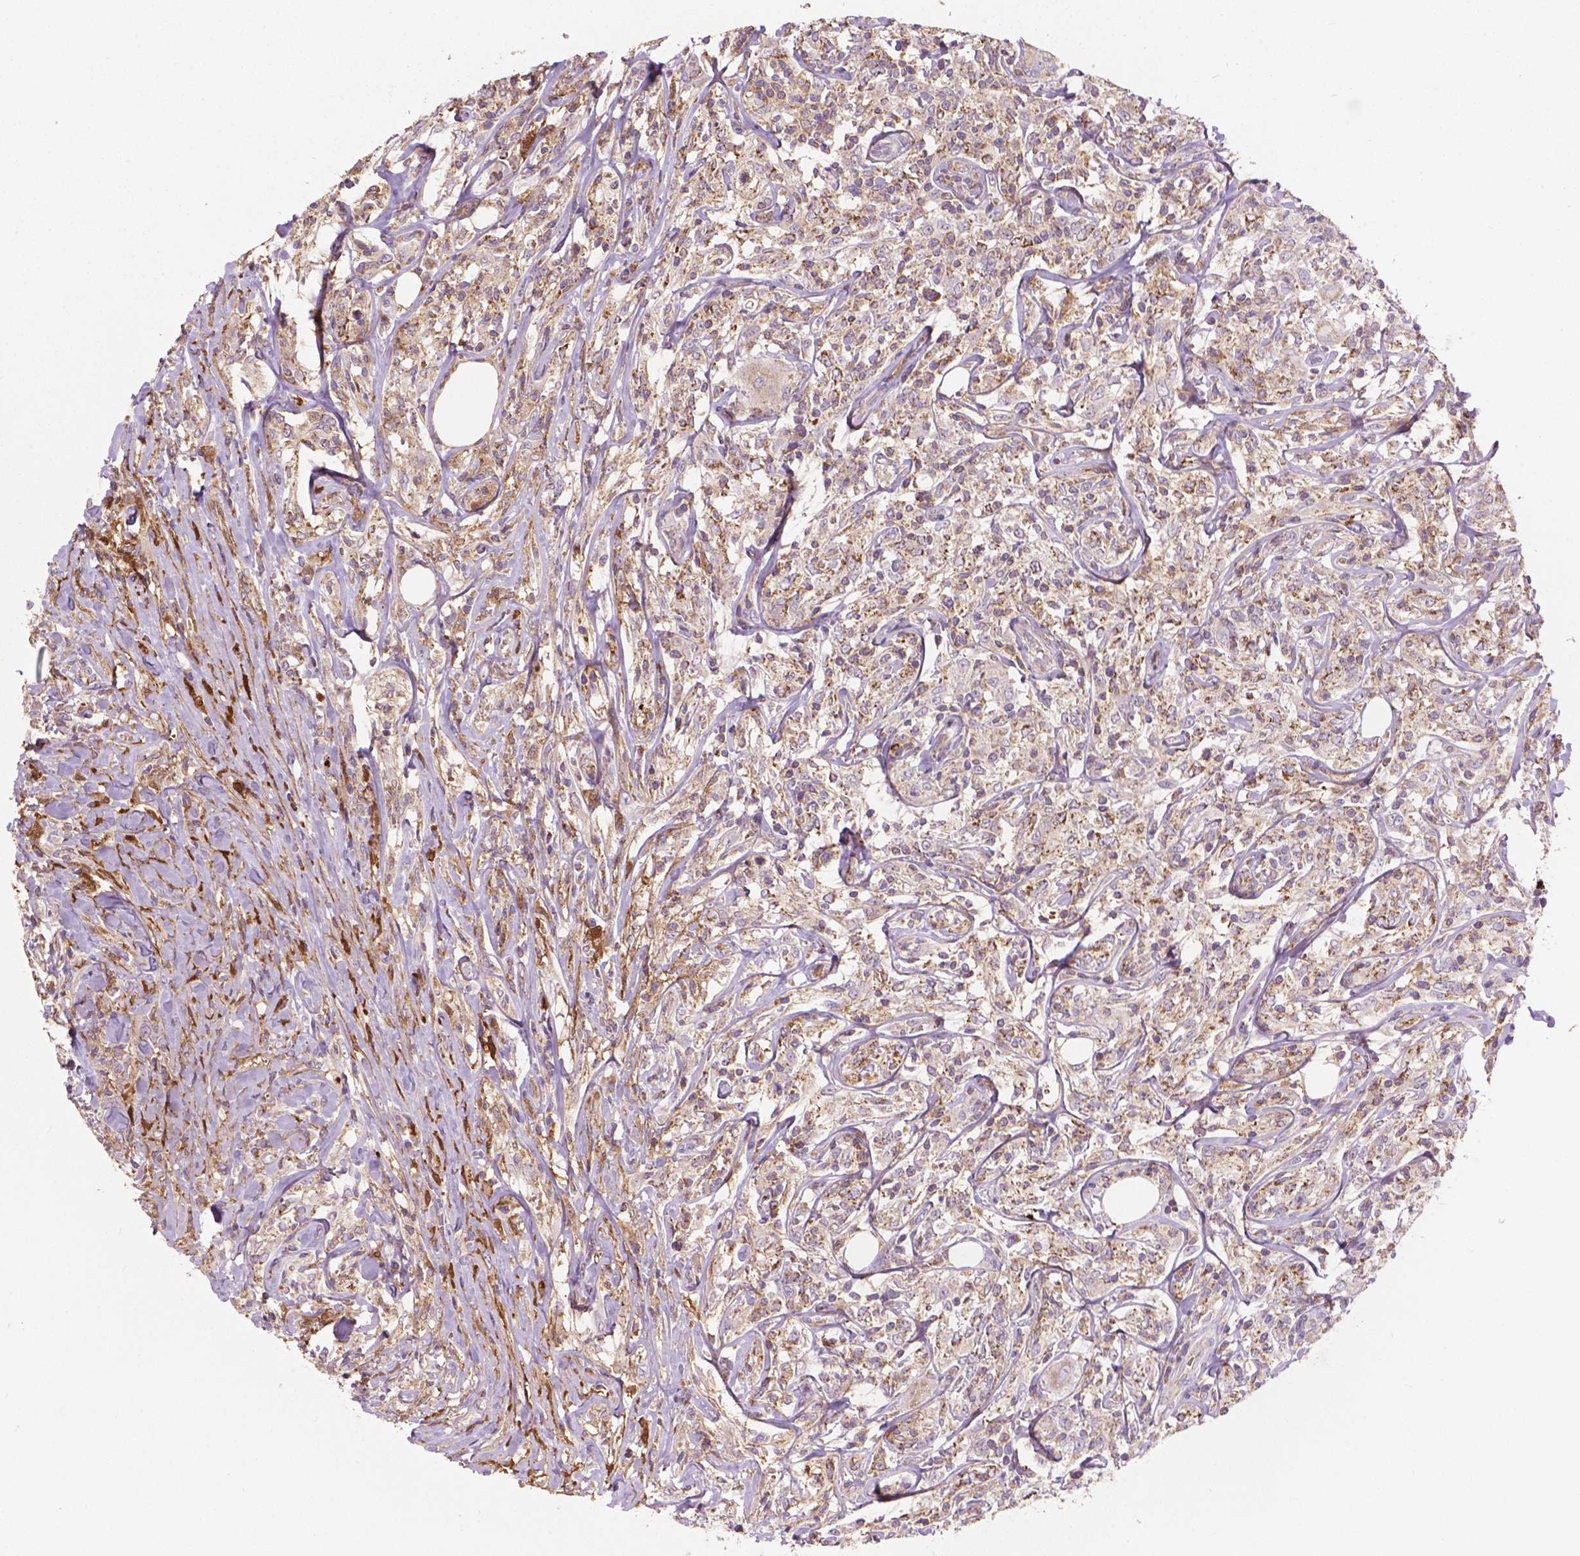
{"staining": {"intensity": "weak", "quantity": ">75%", "location": "cytoplasmic/membranous"}, "tissue": "lymphoma", "cell_type": "Tumor cells", "image_type": "cancer", "snomed": [{"axis": "morphology", "description": "Malignant lymphoma, non-Hodgkin's type, High grade"}, {"axis": "topography", "description": "Lymph node"}], "caption": "Lymphoma stained with DAB immunohistochemistry exhibits low levels of weak cytoplasmic/membranous positivity in about >75% of tumor cells. (DAB = brown stain, brightfield microscopy at high magnification).", "gene": "TCAF1", "patient": {"sex": "female", "age": 84}}